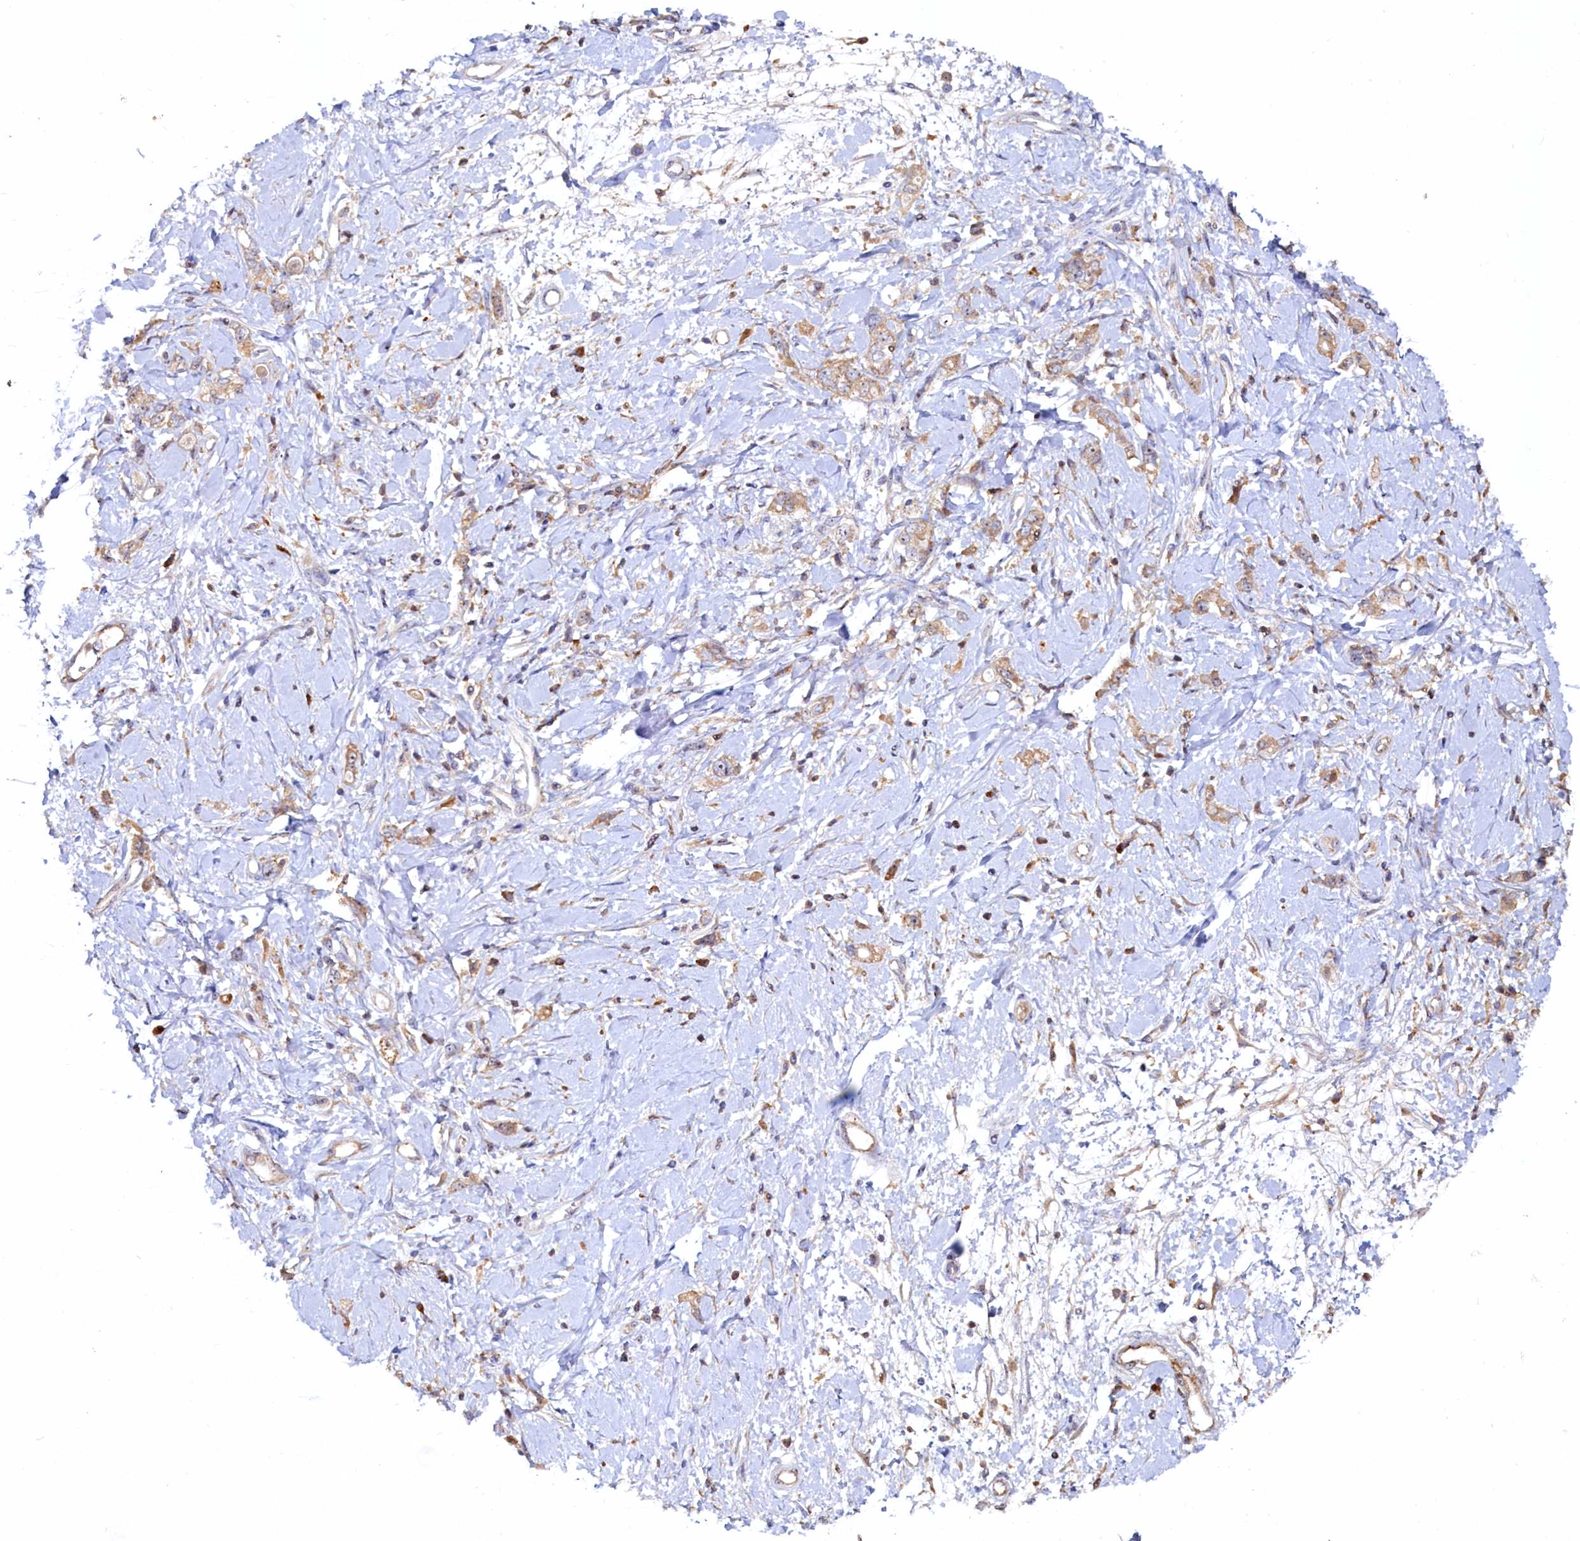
{"staining": {"intensity": "weak", "quantity": "25%-75%", "location": "cytoplasmic/membranous"}, "tissue": "stomach cancer", "cell_type": "Tumor cells", "image_type": "cancer", "snomed": [{"axis": "morphology", "description": "Adenocarcinoma, NOS"}, {"axis": "topography", "description": "Stomach"}], "caption": "Human adenocarcinoma (stomach) stained with a protein marker shows weak staining in tumor cells.", "gene": "RGS7BP", "patient": {"sex": "female", "age": 76}}